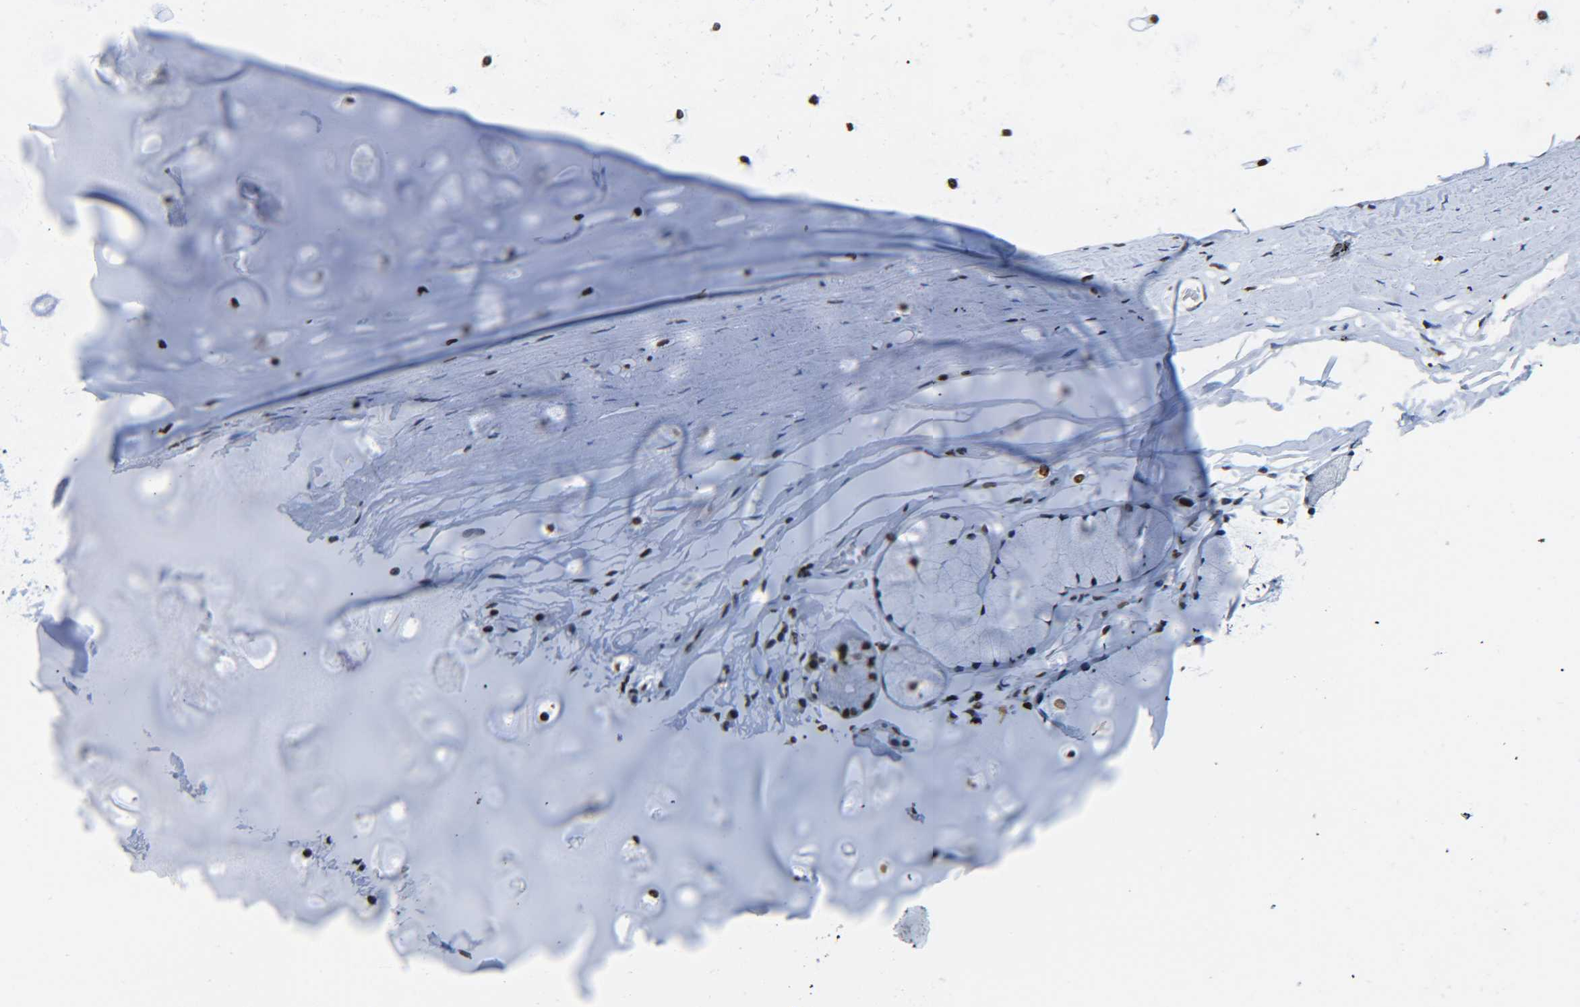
{"staining": {"intensity": "strong", "quantity": ">75%", "location": "nuclear"}, "tissue": "adipose tissue", "cell_type": "Adipocytes", "image_type": "normal", "snomed": [{"axis": "morphology", "description": "Normal tissue, NOS"}, {"axis": "topography", "description": "Cartilage tissue"}, {"axis": "topography", "description": "Bronchus"}], "caption": "Adipocytes show high levels of strong nuclear staining in about >75% of cells in normal human adipose tissue. The protein of interest is shown in brown color, while the nuclei are stained blue.", "gene": "H2AX", "patient": {"sex": "female", "age": 73}}